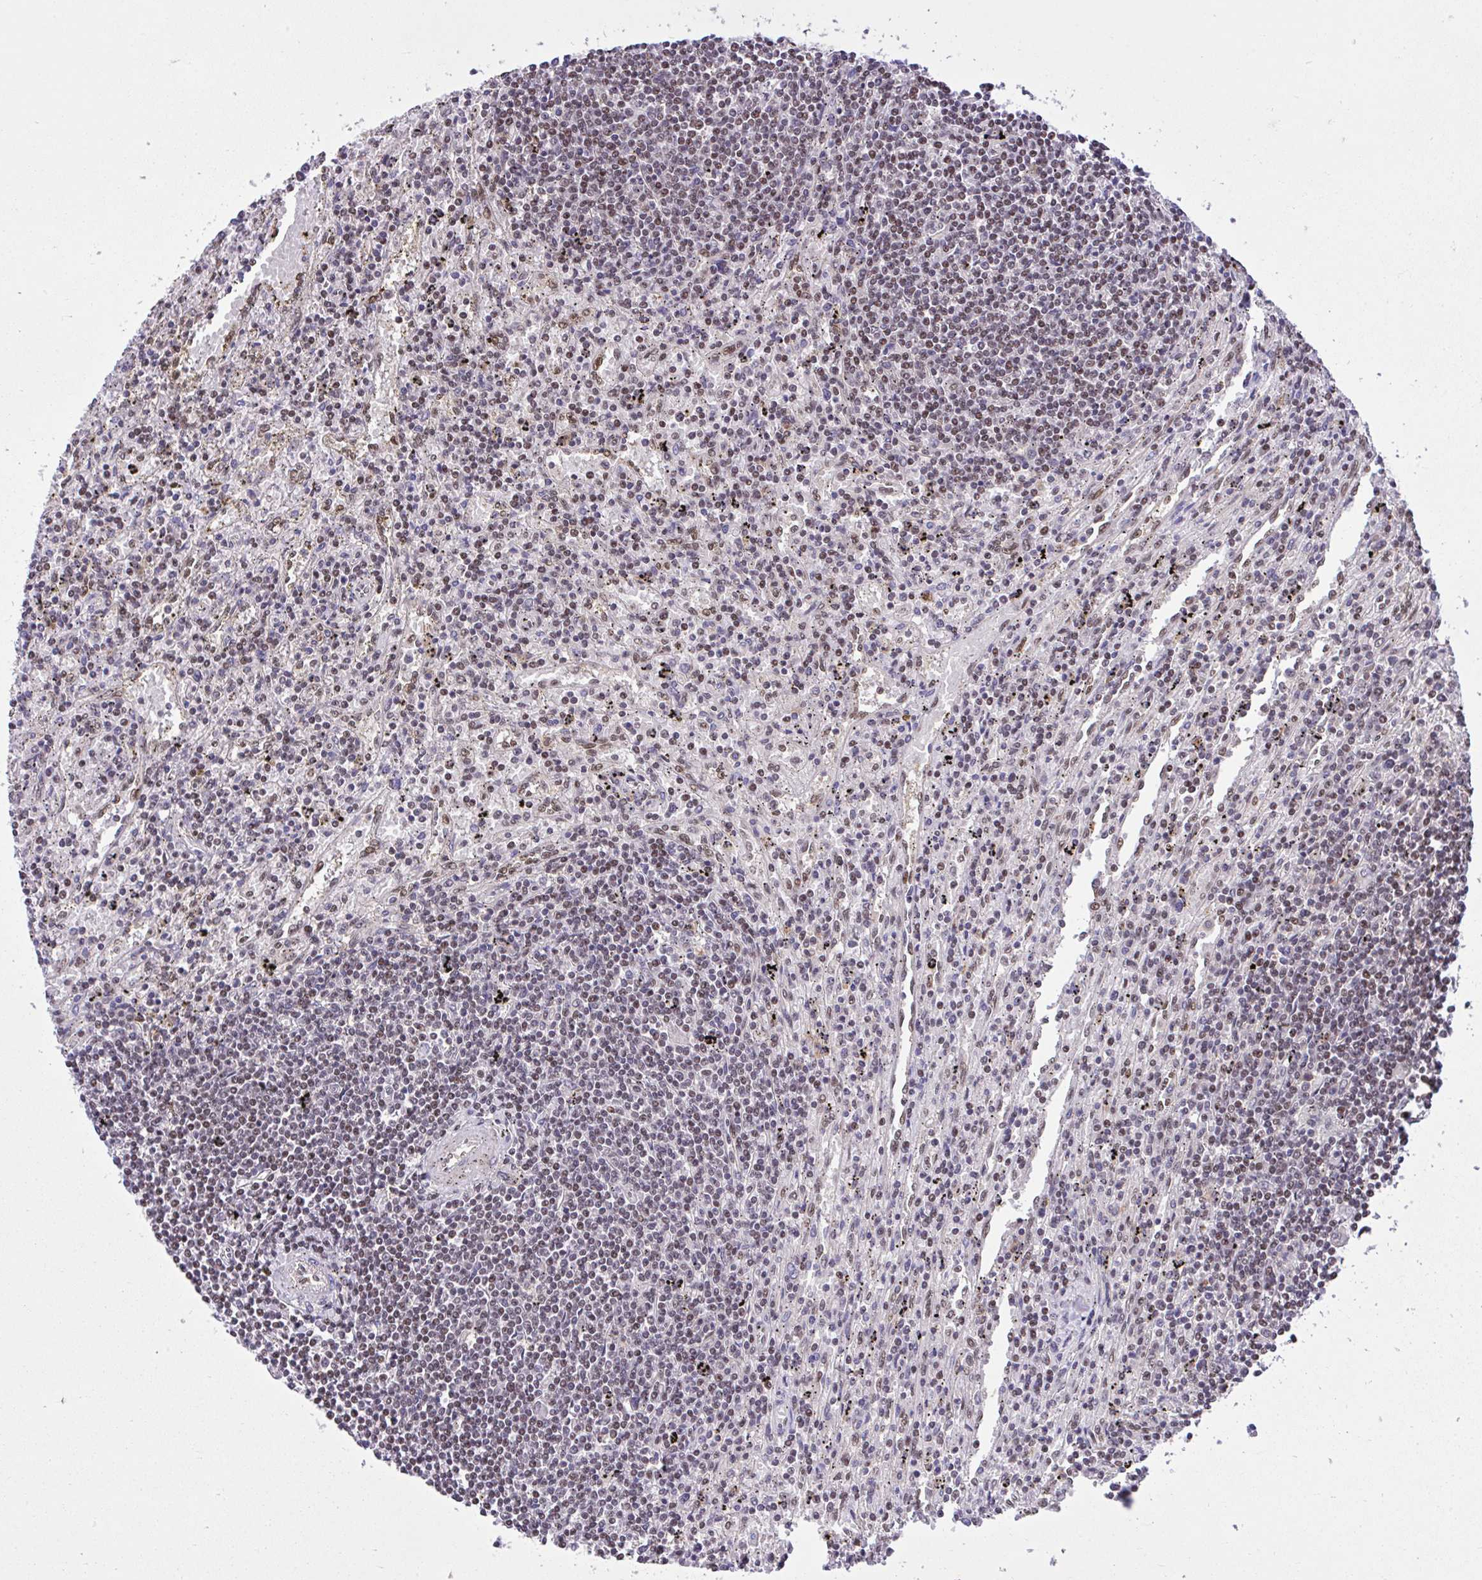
{"staining": {"intensity": "weak", "quantity": "<25%", "location": "nuclear"}, "tissue": "lymphoma", "cell_type": "Tumor cells", "image_type": "cancer", "snomed": [{"axis": "morphology", "description": "Malignant lymphoma, non-Hodgkin's type, Low grade"}, {"axis": "topography", "description": "Spleen"}], "caption": "Lymphoma was stained to show a protein in brown. There is no significant staining in tumor cells.", "gene": "GLIS3", "patient": {"sex": "male", "age": 76}}